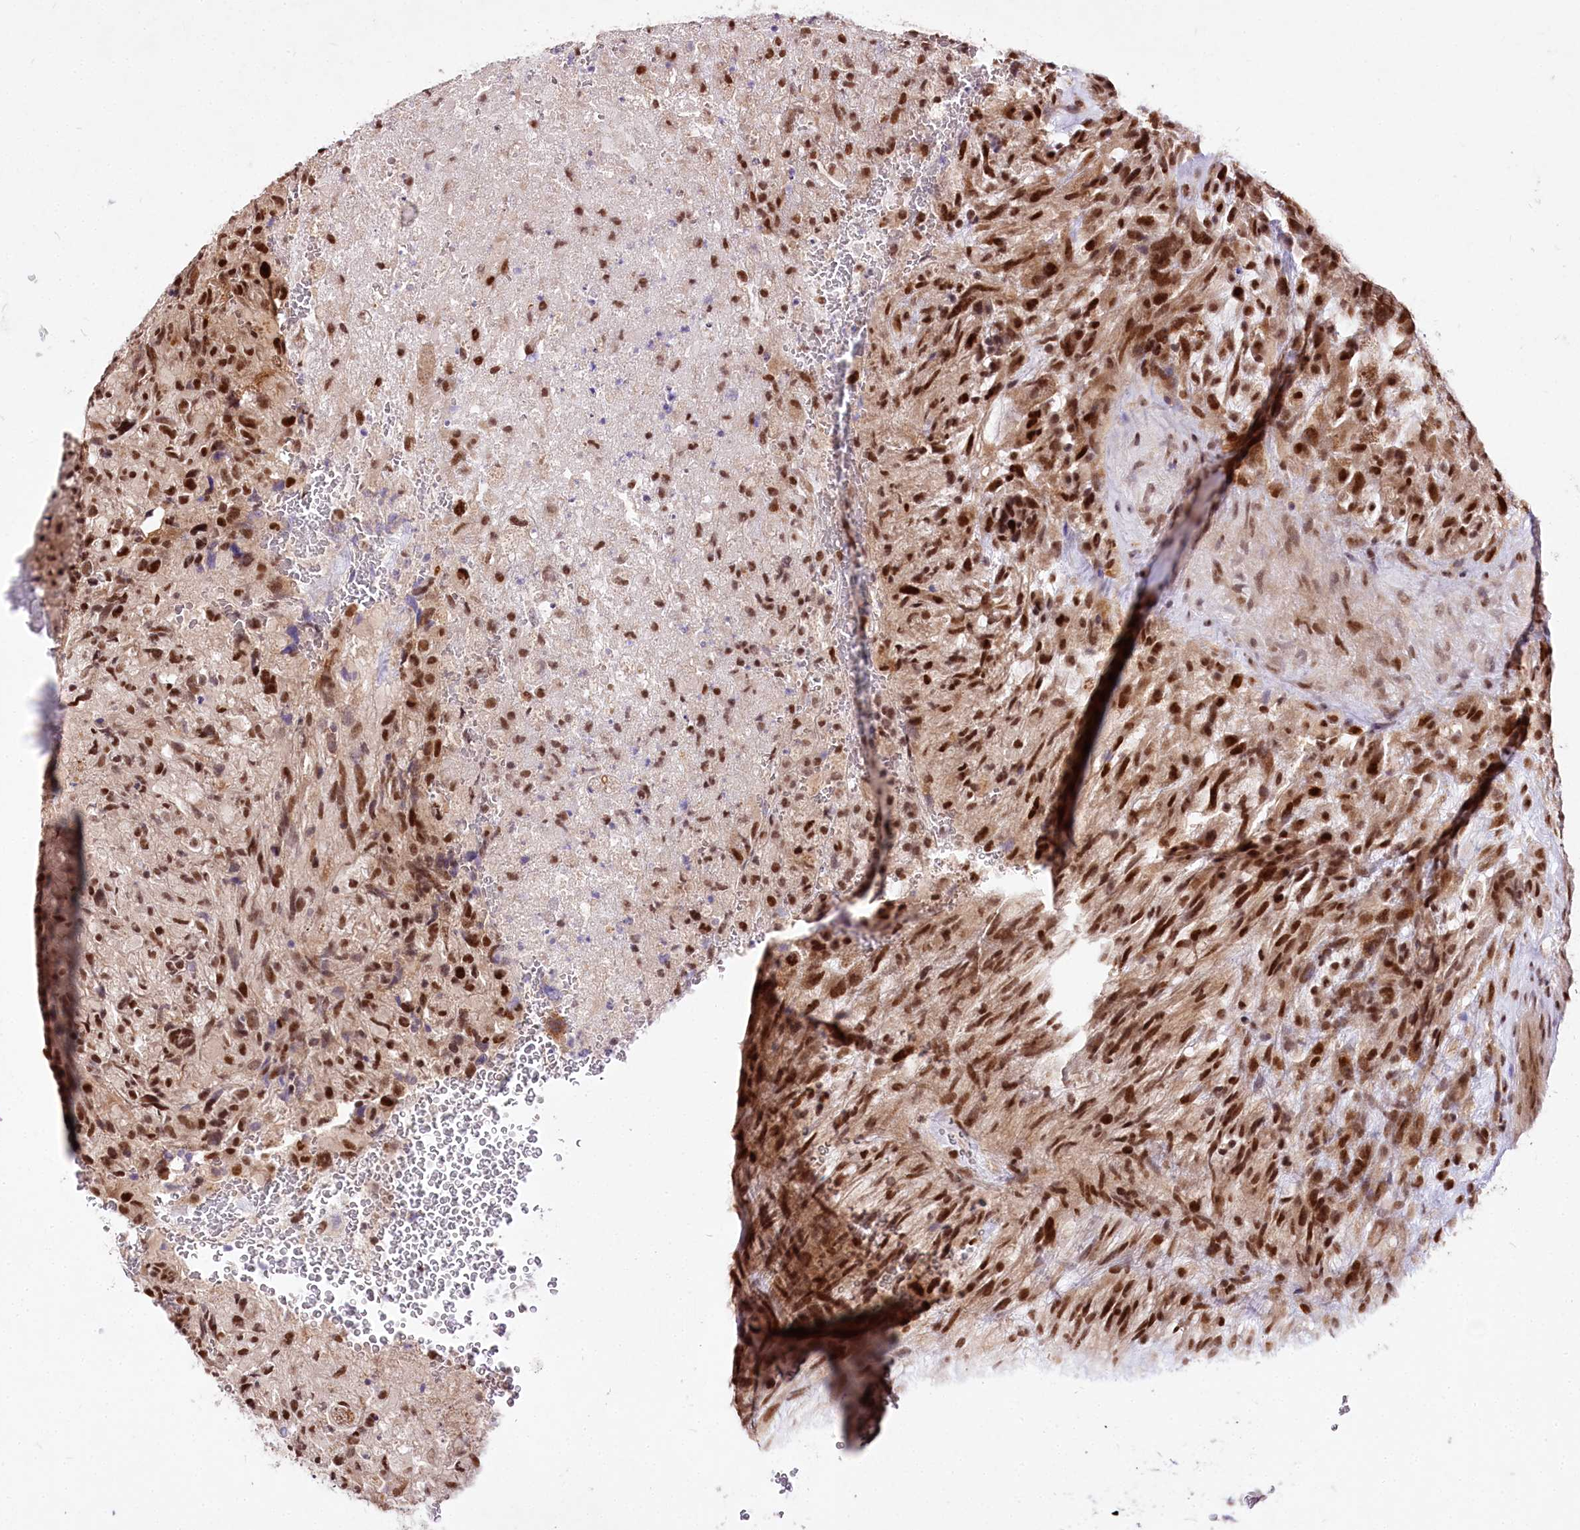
{"staining": {"intensity": "strong", "quantity": ">75%", "location": "nuclear"}, "tissue": "glioma", "cell_type": "Tumor cells", "image_type": "cancer", "snomed": [{"axis": "morphology", "description": "Glioma, malignant, High grade"}, {"axis": "topography", "description": "Brain"}], "caption": "Human high-grade glioma (malignant) stained with a protein marker demonstrates strong staining in tumor cells.", "gene": "POLA2", "patient": {"sex": "male", "age": 61}}